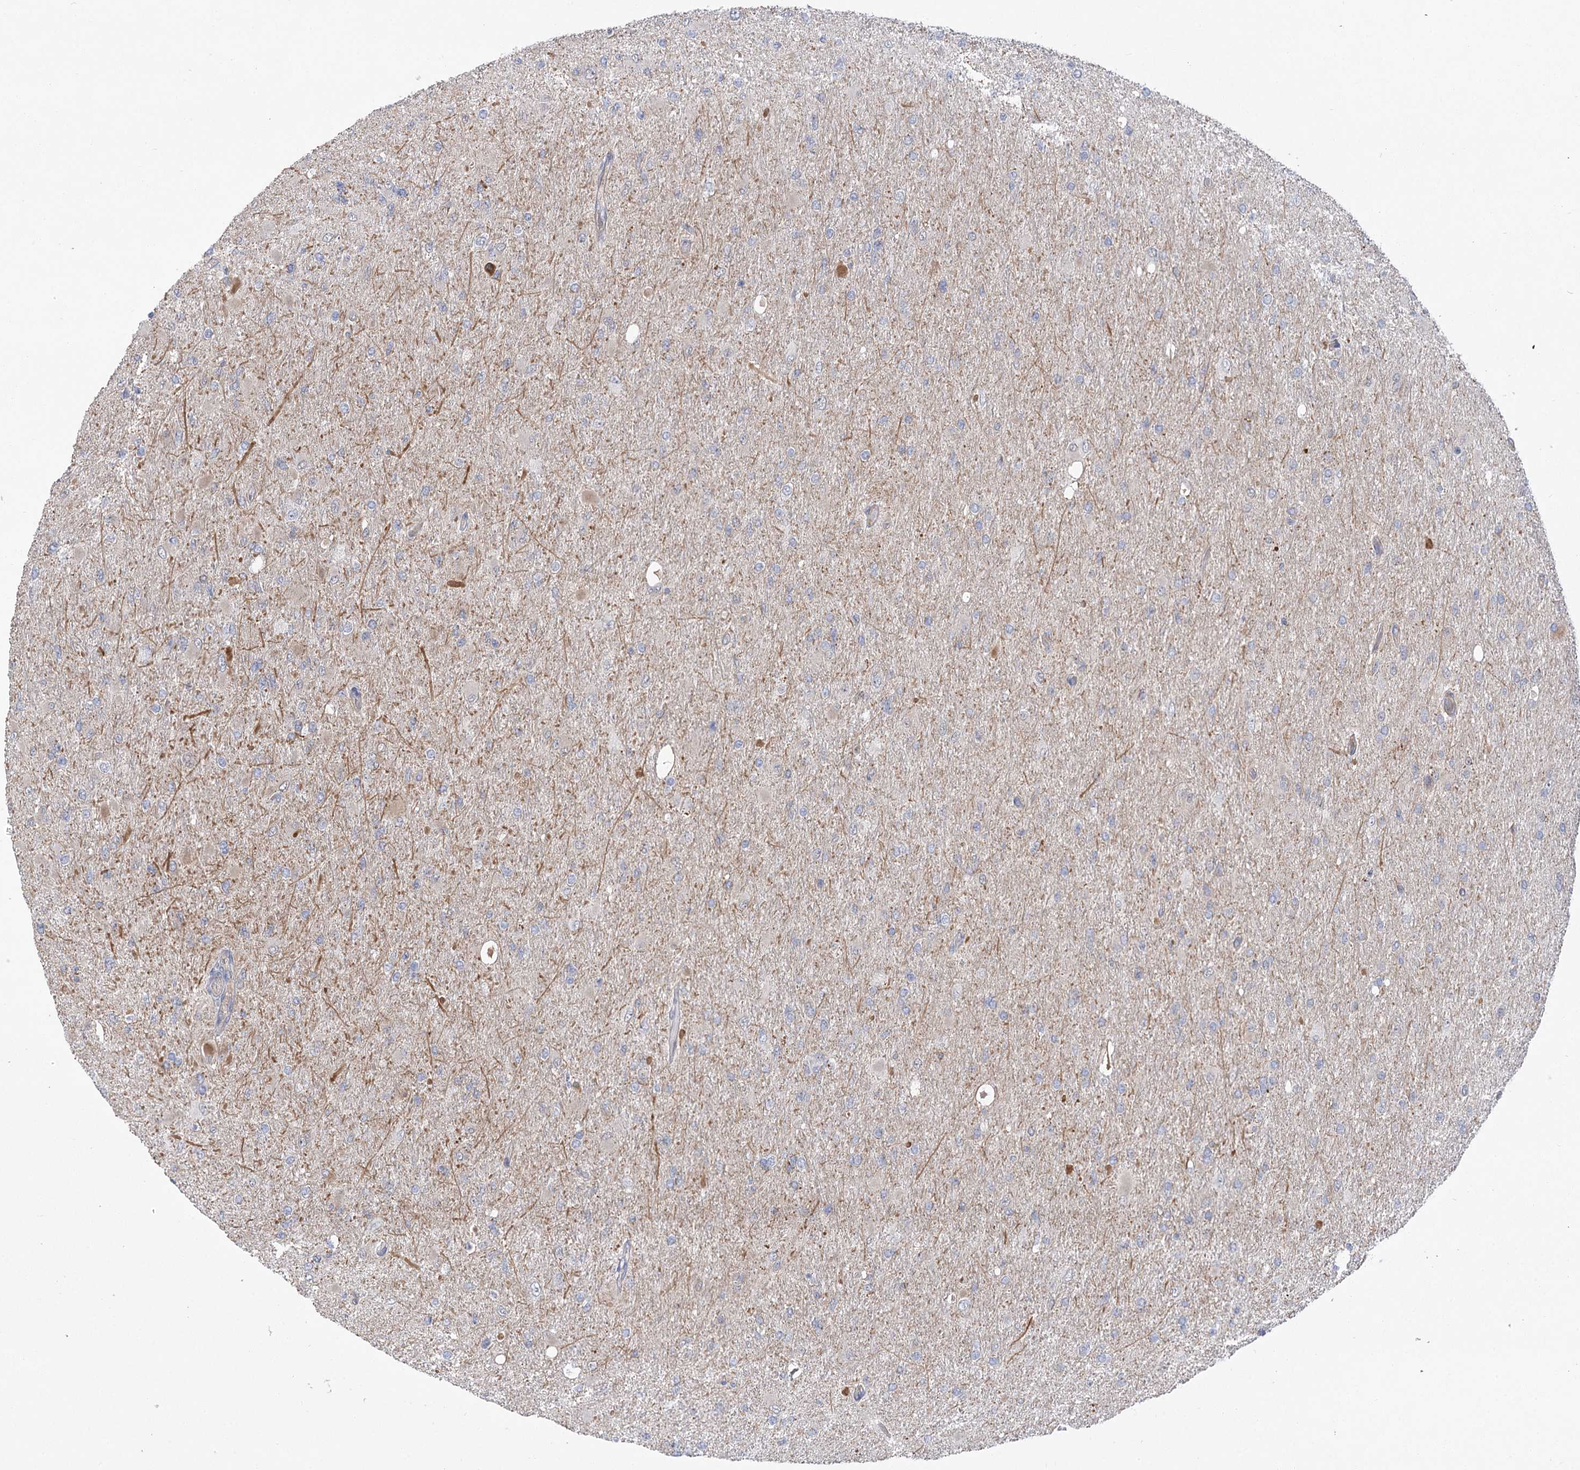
{"staining": {"intensity": "negative", "quantity": "none", "location": "none"}, "tissue": "glioma", "cell_type": "Tumor cells", "image_type": "cancer", "snomed": [{"axis": "morphology", "description": "Glioma, malignant, High grade"}, {"axis": "topography", "description": "Cerebral cortex"}], "caption": "Protein analysis of glioma displays no significant staining in tumor cells.", "gene": "ECHDC3", "patient": {"sex": "female", "age": 36}}